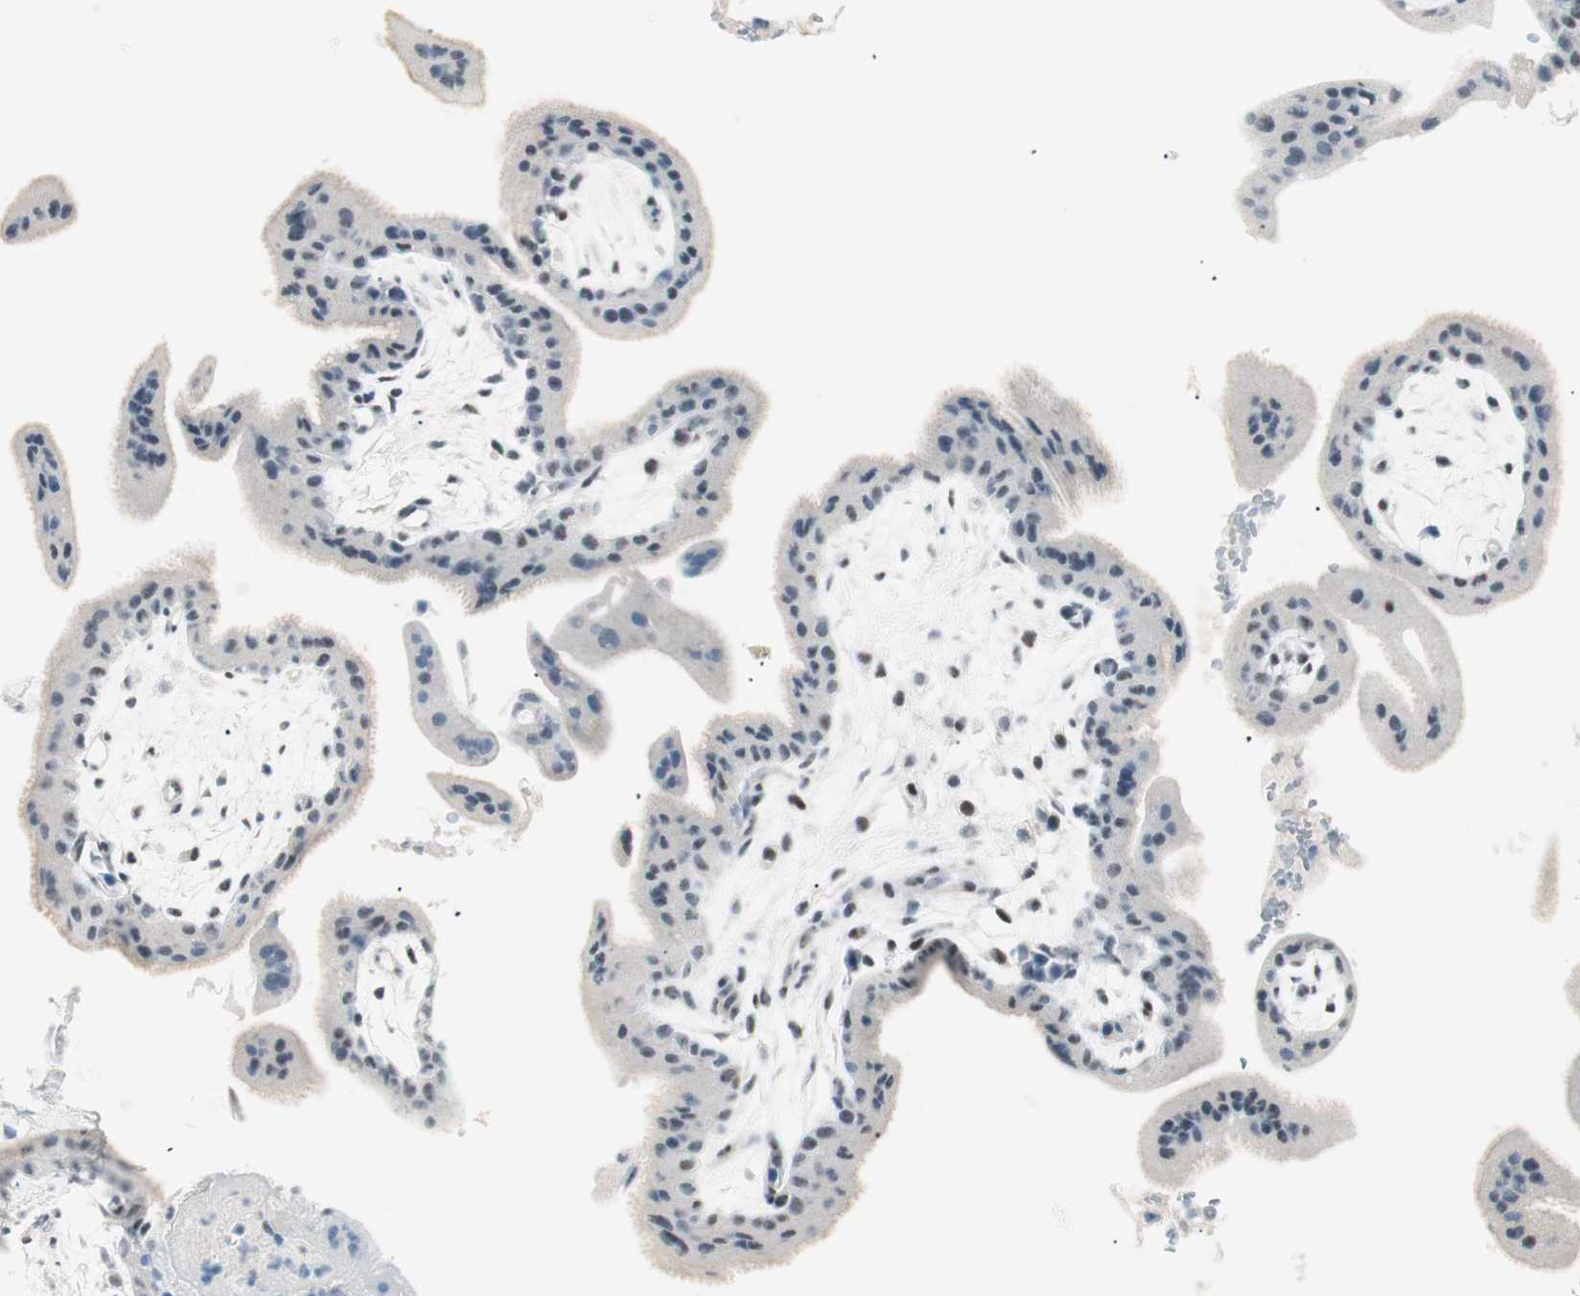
{"staining": {"intensity": "negative", "quantity": "none", "location": "none"}, "tissue": "placenta", "cell_type": "Trophoblastic cells", "image_type": "normal", "snomed": [{"axis": "morphology", "description": "Normal tissue, NOS"}, {"axis": "topography", "description": "Placenta"}], "caption": "High power microscopy histopathology image of an IHC micrograph of normal placenta, revealing no significant positivity in trophoblastic cells. (Brightfield microscopy of DAB (3,3'-diaminobenzidine) IHC at high magnification).", "gene": "HOXB13", "patient": {"sex": "female", "age": 35}}